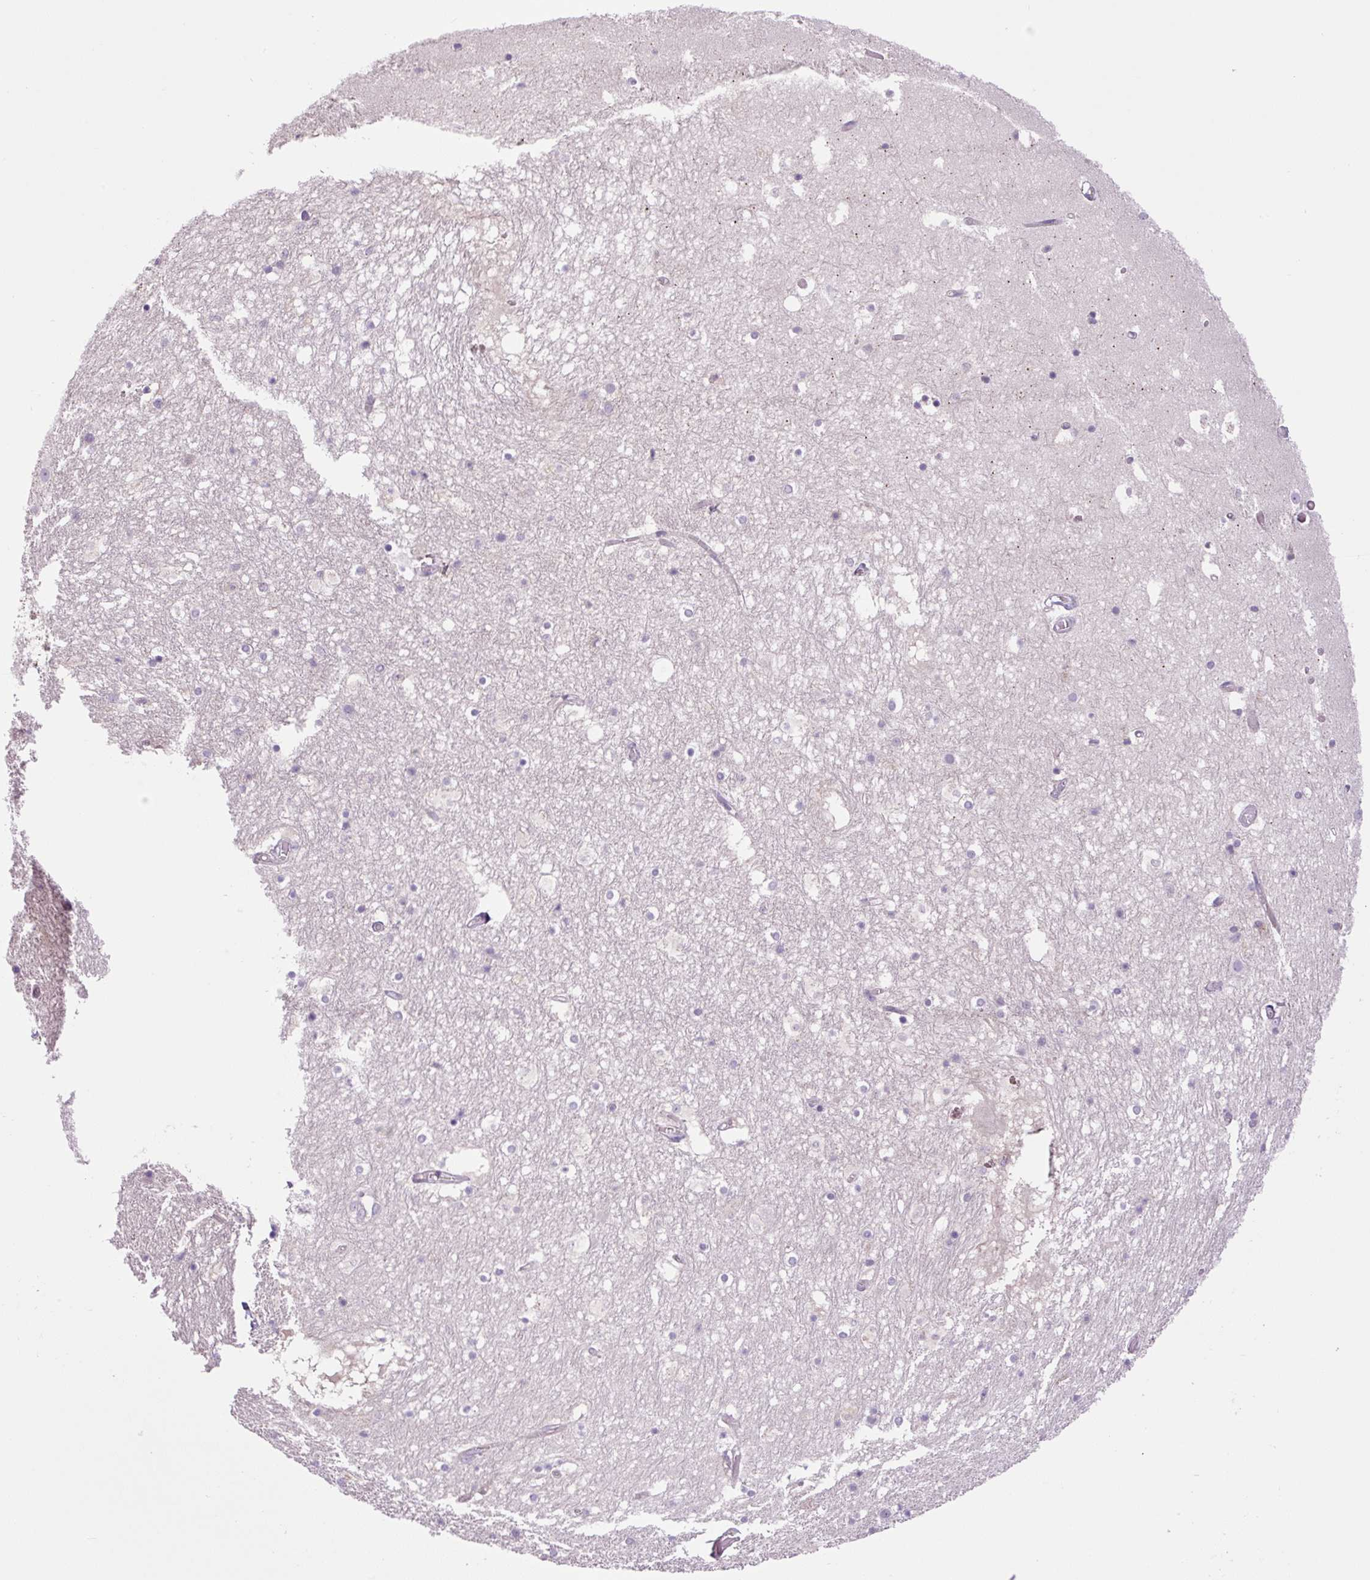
{"staining": {"intensity": "negative", "quantity": "none", "location": "none"}, "tissue": "hippocampus", "cell_type": "Glial cells", "image_type": "normal", "snomed": [{"axis": "morphology", "description": "Normal tissue, NOS"}, {"axis": "topography", "description": "Hippocampus"}], "caption": "The IHC histopathology image has no significant staining in glial cells of hippocampus.", "gene": "KIFC1", "patient": {"sex": "female", "age": 52}}